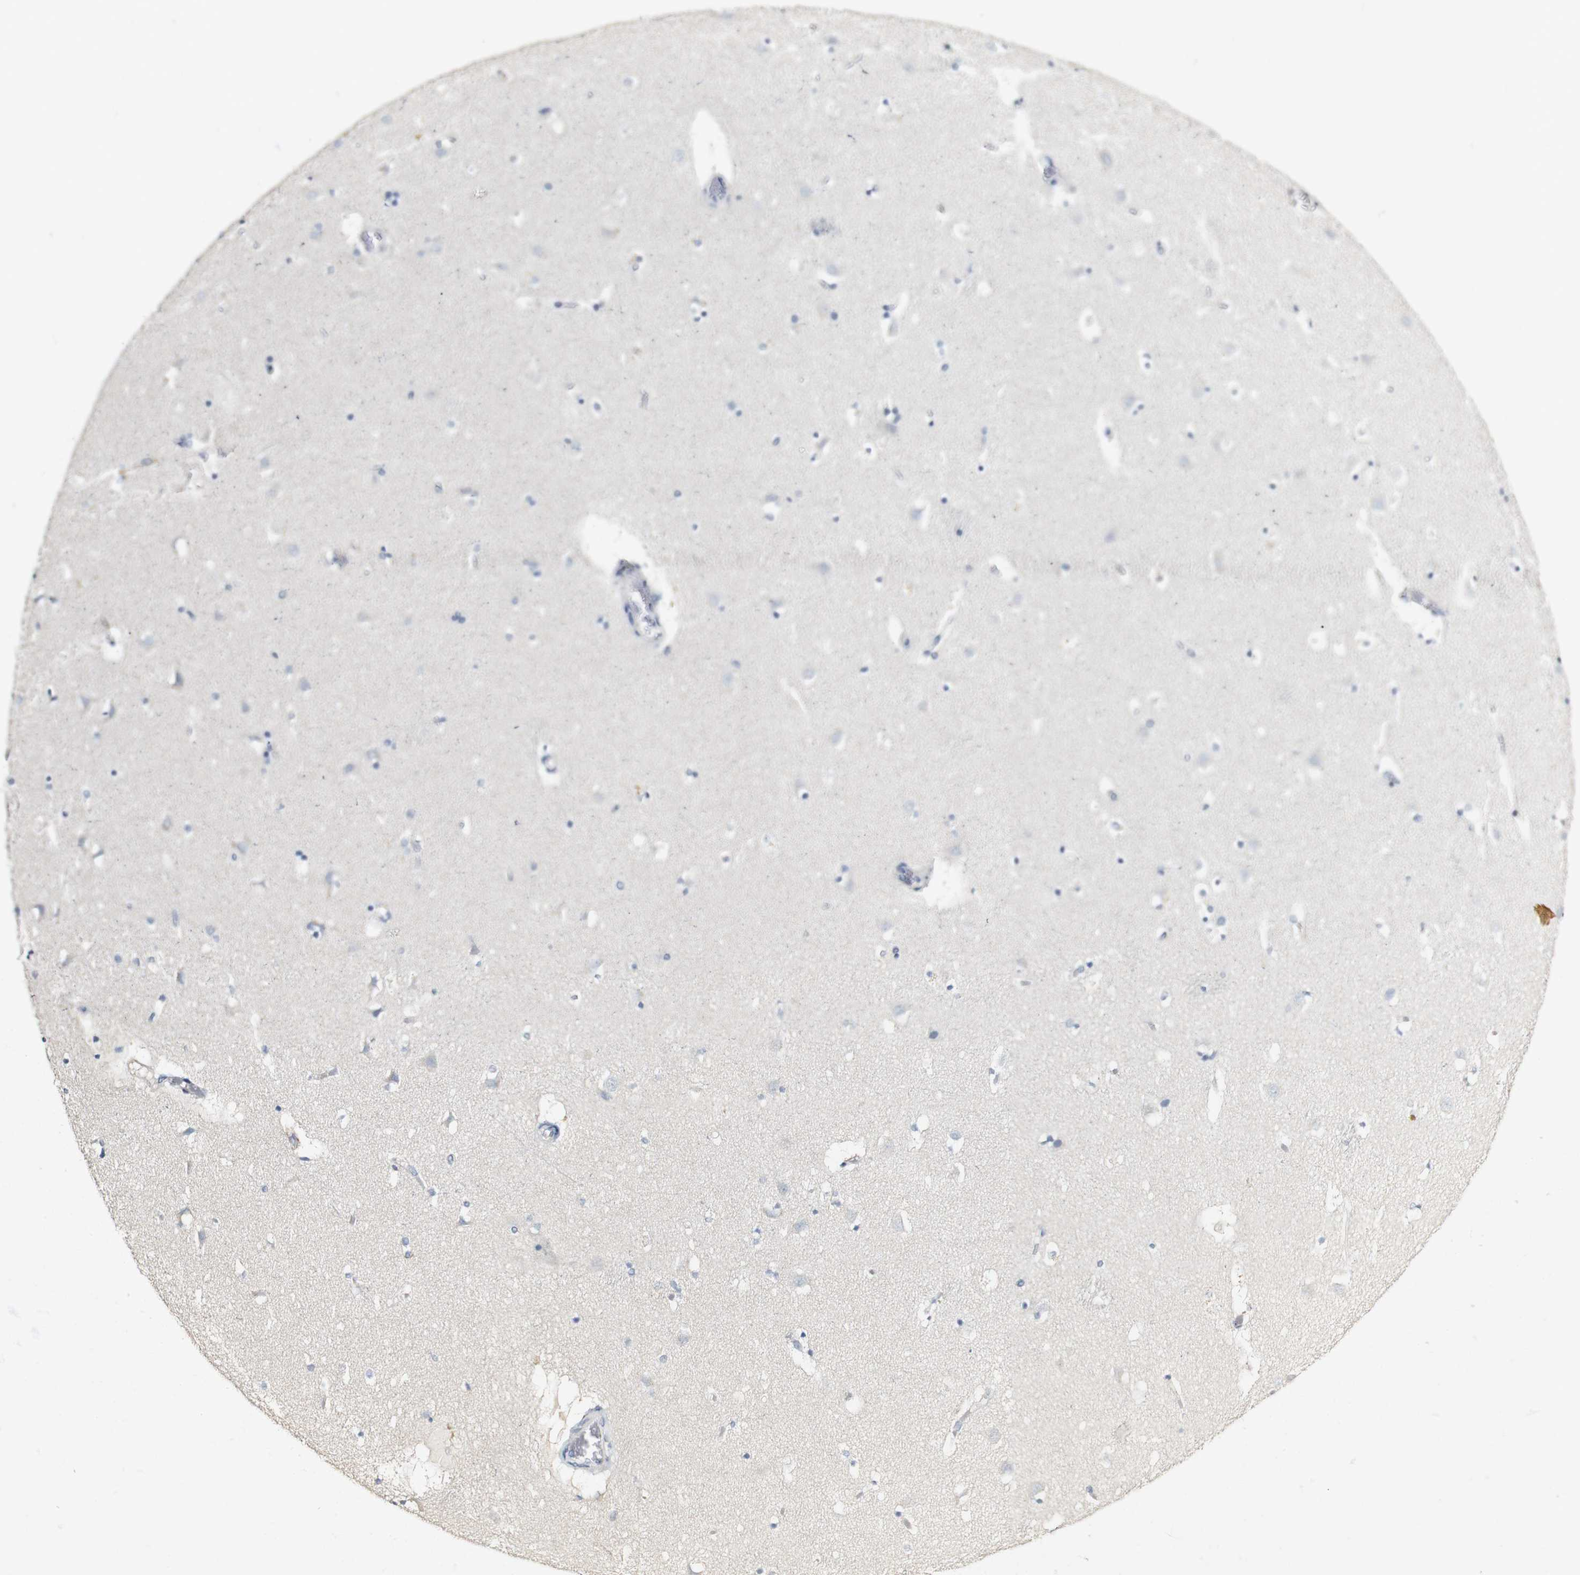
{"staining": {"intensity": "weak", "quantity": "<25%", "location": "cytoplasmic/membranous"}, "tissue": "caudate", "cell_type": "Glial cells", "image_type": "normal", "snomed": [{"axis": "morphology", "description": "Normal tissue, NOS"}, {"axis": "topography", "description": "Lateral ventricle wall"}], "caption": "Immunohistochemical staining of unremarkable caudate shows no significant expression in glial cells. Nuclei are stained in blue.", "gene": "FMO3", "patient": {"sex": "male", "age": 45}}